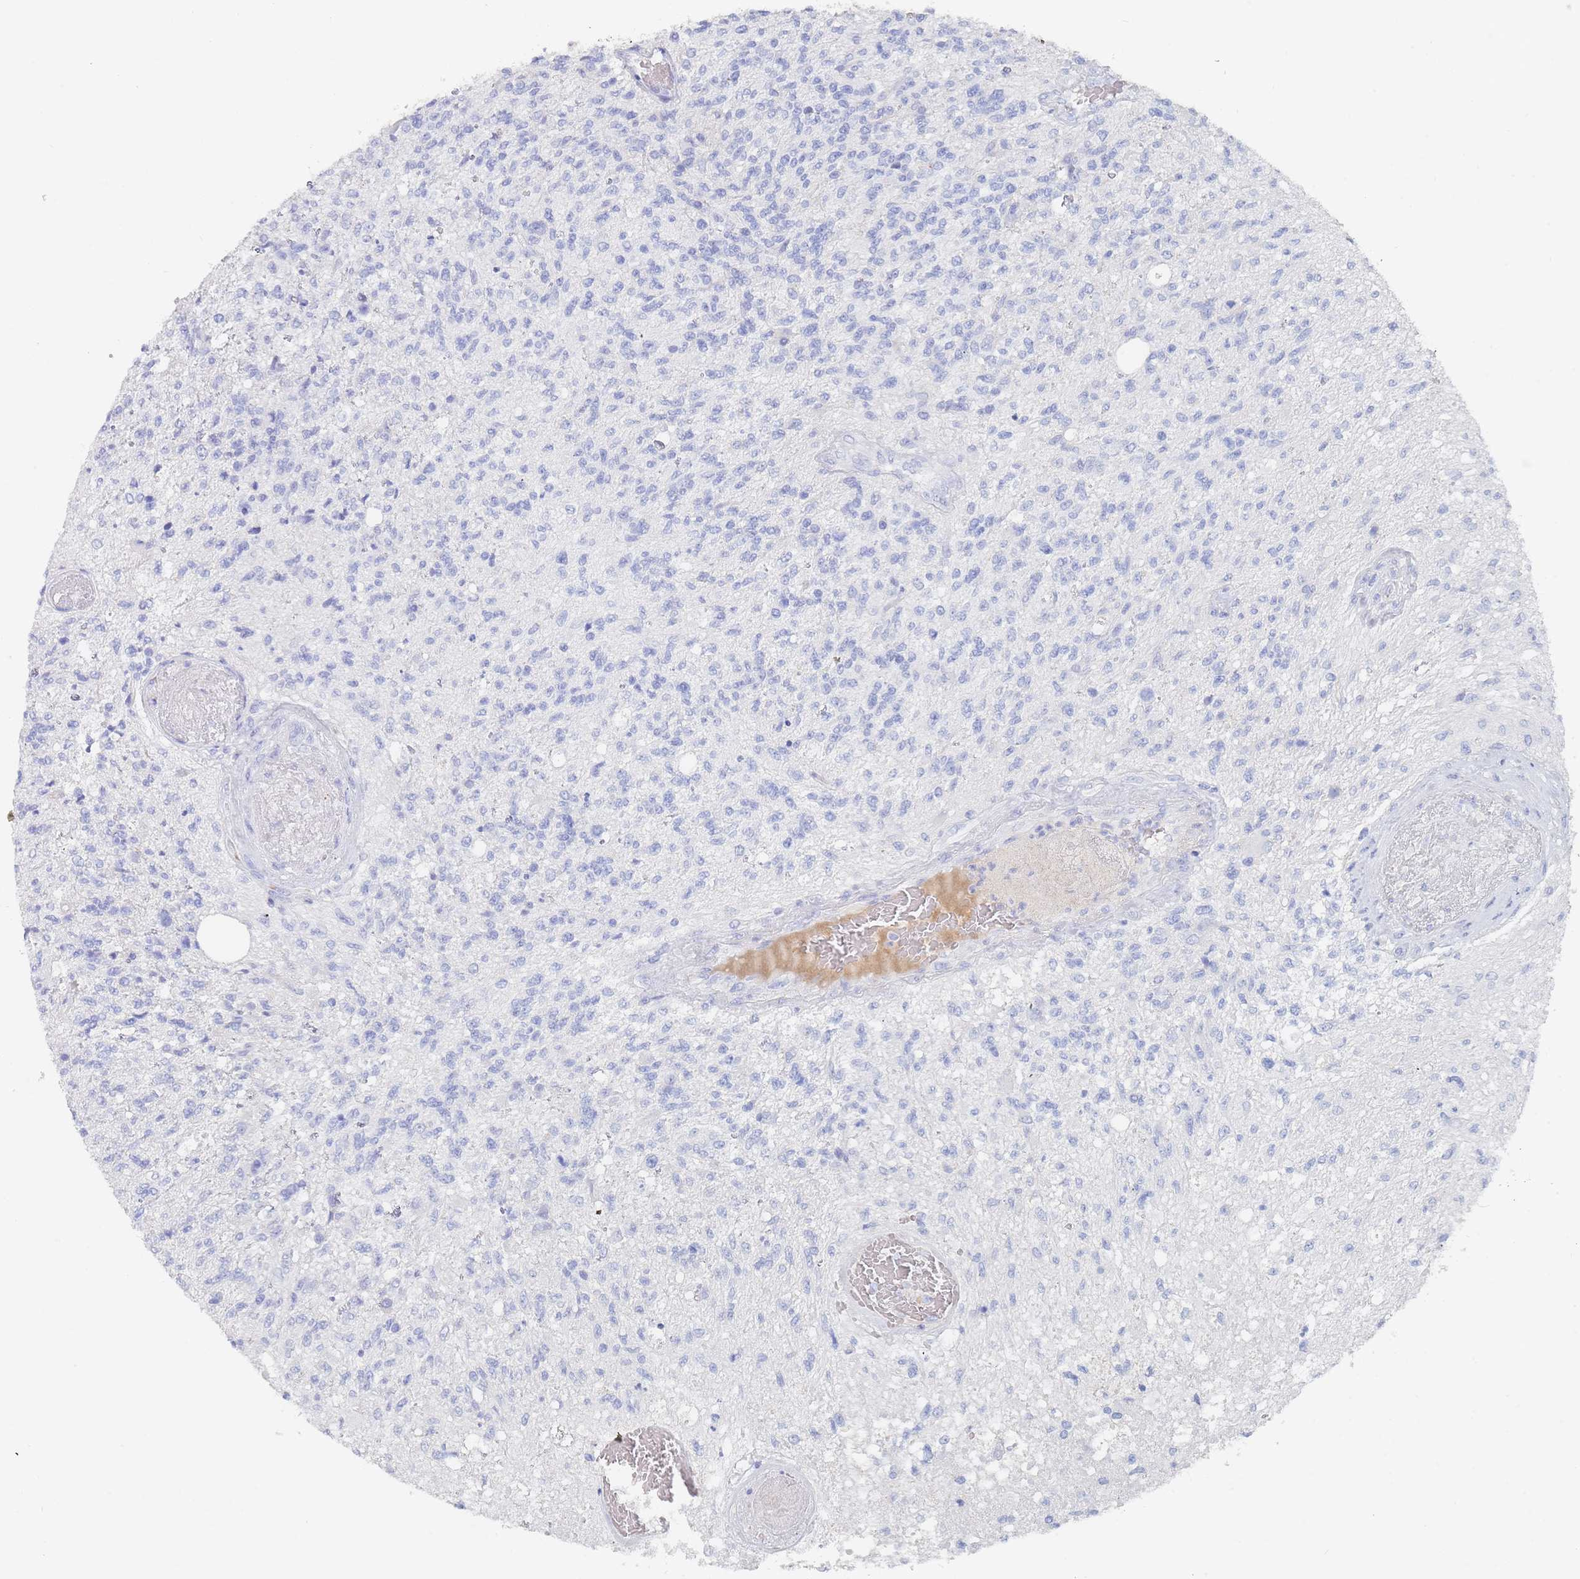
{"staining": {"intensity": "negative", "quantity": "none", "location": "none"}, "tissue": "glioma", "cell_type": "Tumor cells", "image_type": "cancer", "snomed": [{"axis": "morphology", "description": "Glioma, malignant, High grade"}, {"axis": "topography", "description": "Brain"}], "caption": "The immunohistochemistry image has no significant staining in tumor cells of glioma tissue.", "gene": "SLC25A35", "patient": {"sex": "male", "age": 56}}